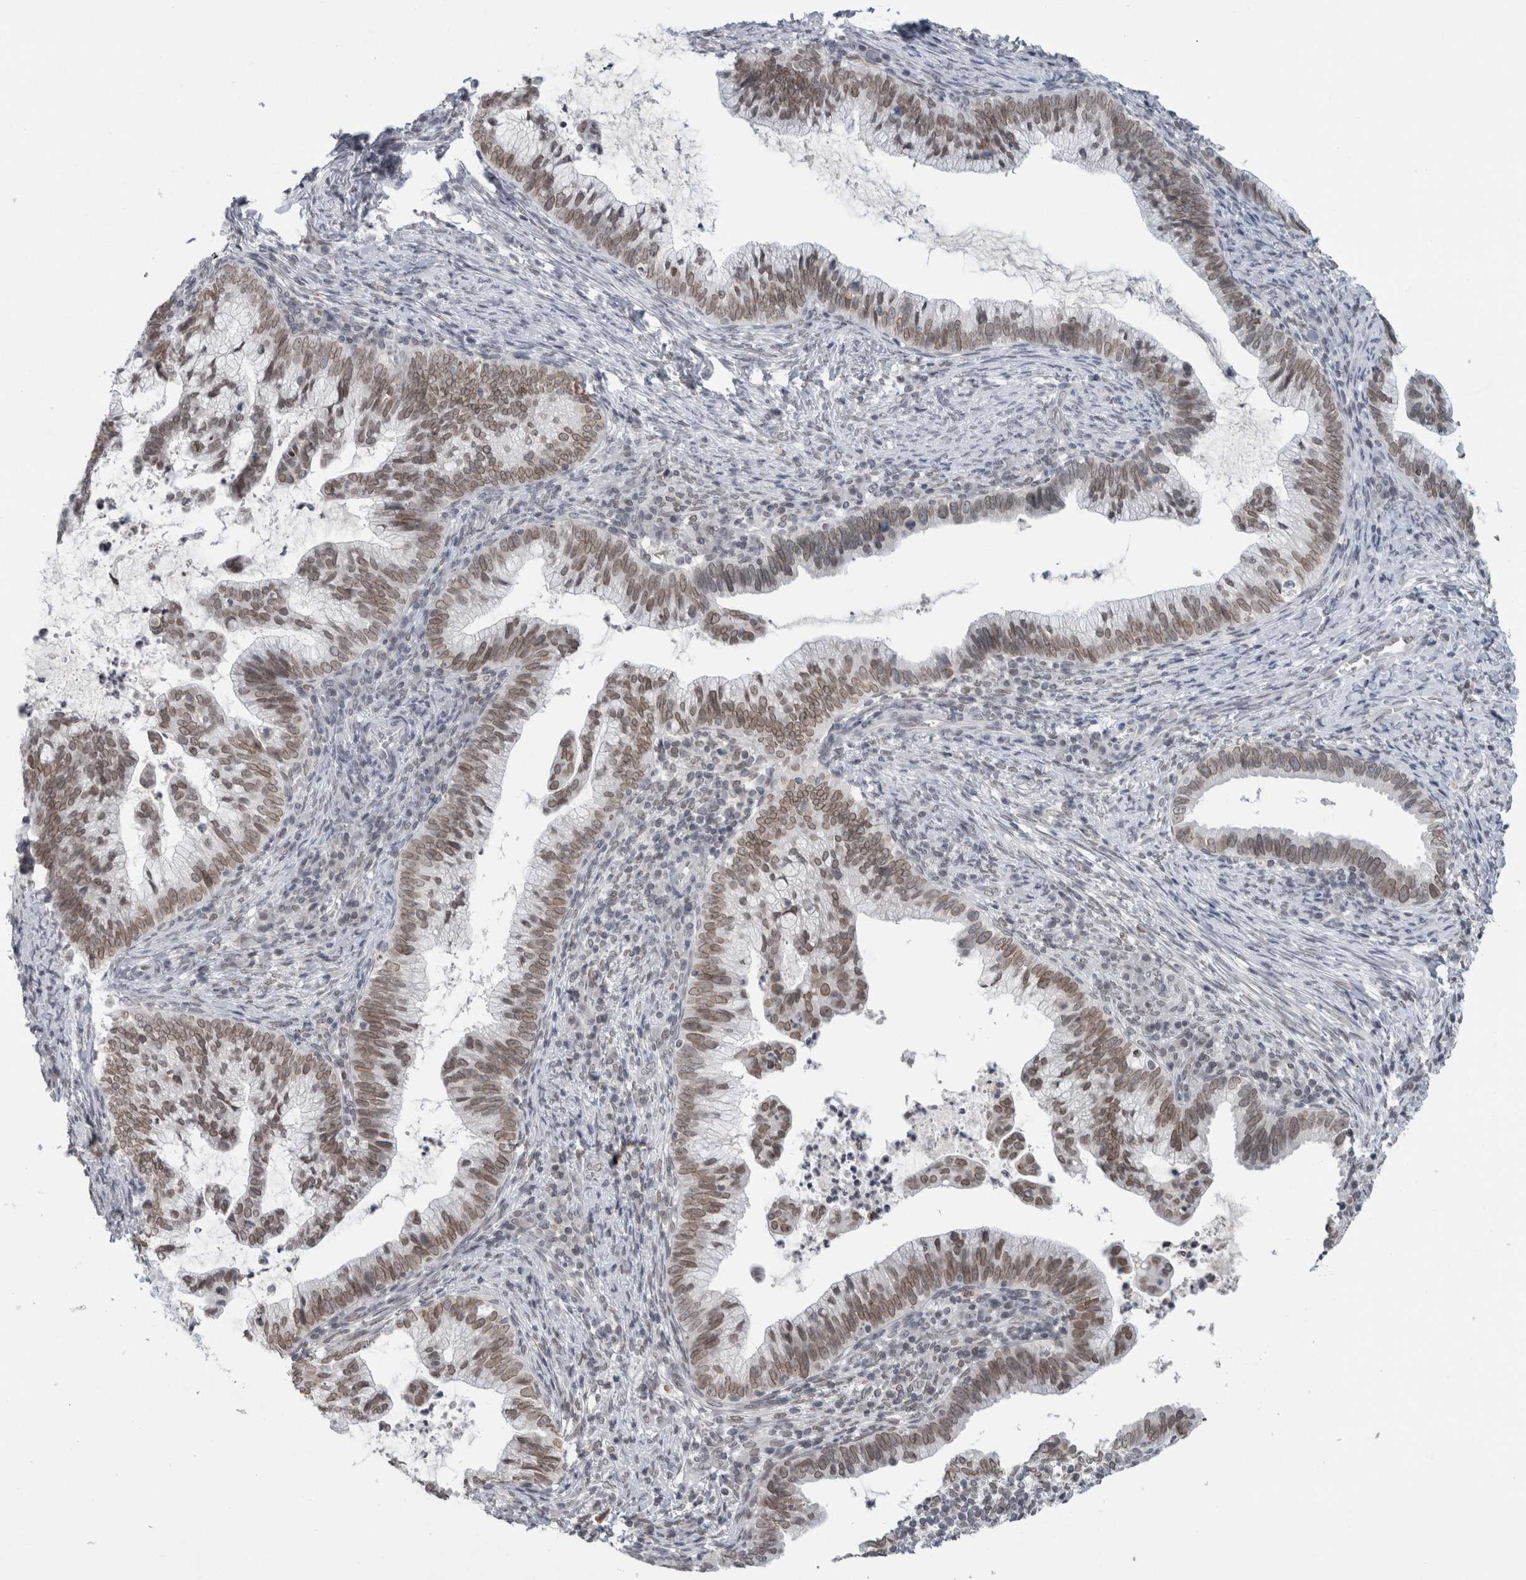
{"staining": {"intensity": "weak", "quantity": ">75%", "location": "cytoplasmic/membranous,nuclear"}, "tissue": "cervical cancer", "cell_type": "Tumor cells", "image_type": "cancer", "snomed": [{"axis": "morphology", "description": "Adenocarcinoma, NOS"}, {"axis": "topography", "description": "Cervix"}], "caption": "Weak cytoplasmic/membranous and nuclear expression is appreciated in approximately >75% of tumor cells in cervical cancer.", "gene": "ZNF770", "patient": {"sex": "female", "age": 36}}